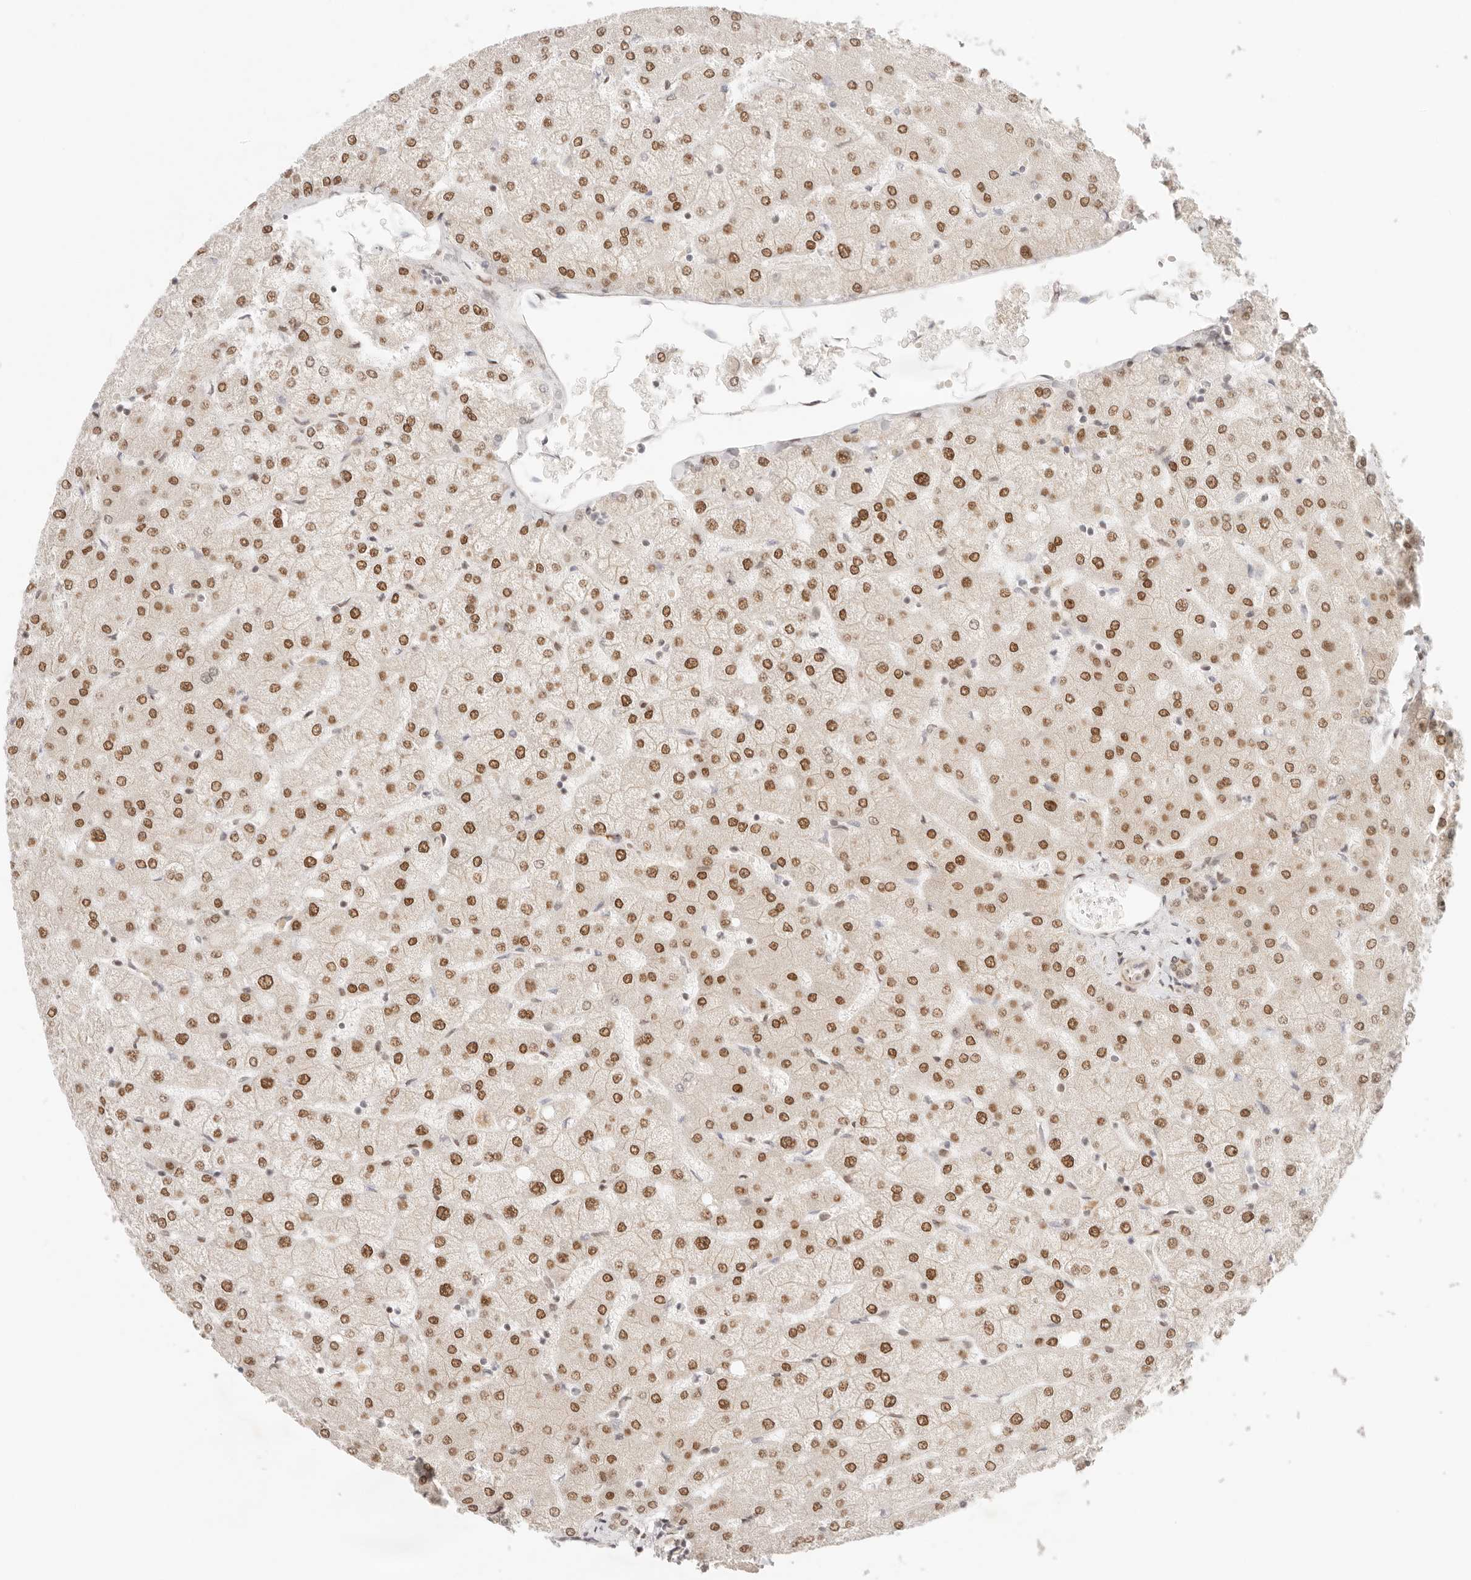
{"staining": {"intensity": "strong", "quantity": "<25%", "location": "nuclear"}, "tissue": "liver", "cell_type": "Cholangiocytes", "image_type": "normal", "snomed": [{"axis": "morphology", "description": "Normal tissue, NOS"}, {"axis": "topography", "description": "Liver"}], "caption": "Strong nuclear protein positivity is appreciated in about <25% of cholangiocytes in liver.", "gene": "HOXC5", "patient": {"sex": "female", "age": 54}}